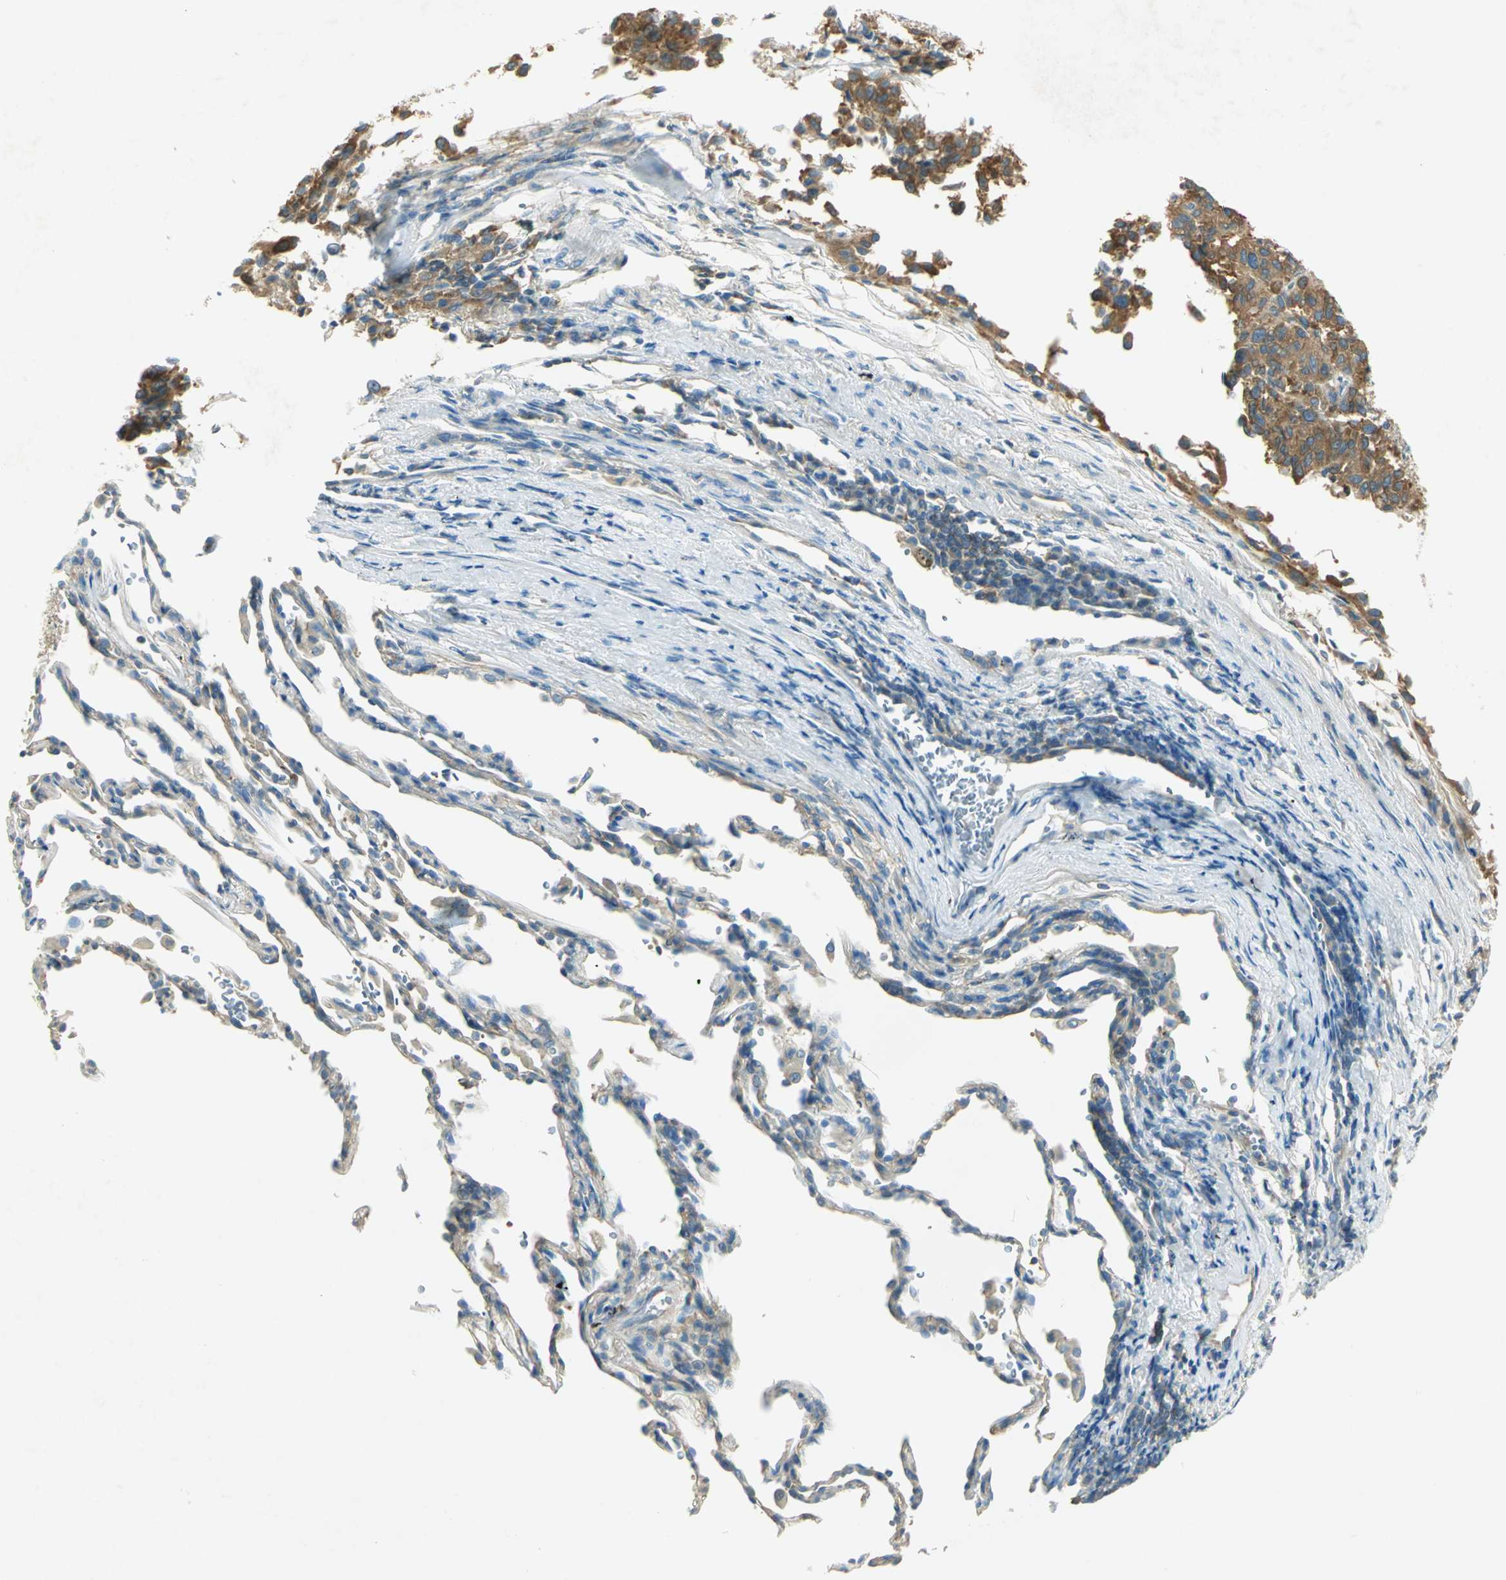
{"staining": {"intensity": "strong", "quantity": ">75%", "location": "cytoplasmic/membranous"}, "tissue": "melanoma", "cell_type": "Tumor cells", "image_type": "cancer", "snomed": [{"axis": "morphology", "description": "Malignant melanoma, Metastatic site"}, {"axis": "topography", "description": "Lung"}], "caption": "A photomicrograph of malignant melanoma (metastatic site) stained for a protein demonstrates strong cytoplasmic/membranous brown staining in tumor cells. (DAB (3,3'-diaminobenzidine) IHC with brightfield microscopy, high magnification).", "gene": "TSC22D2", "patient": {"sex": "male", "age": 64}}